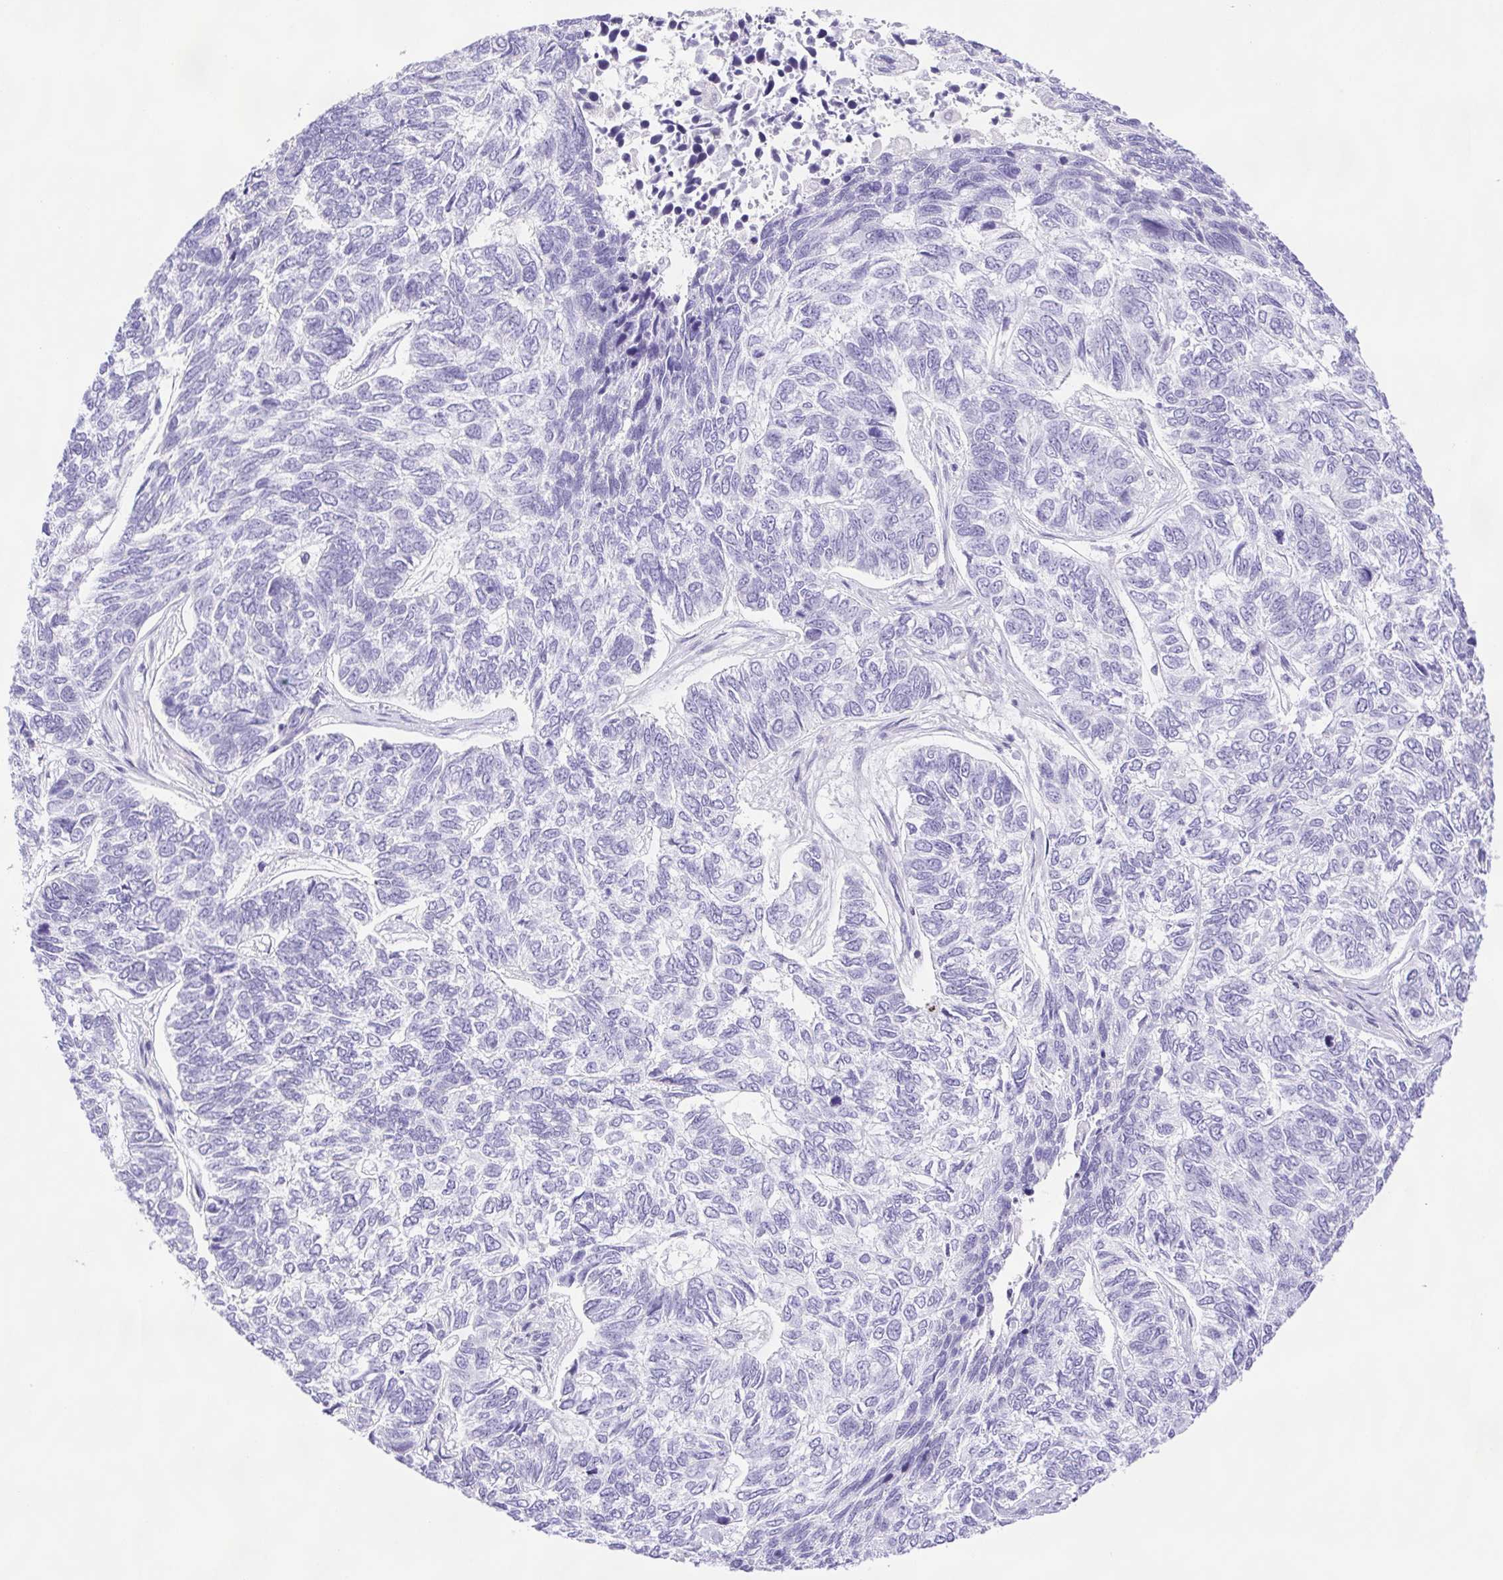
{"staining": {"intensity": "negative", "quantity": "none", "location": "none"}, "tissue": "skin cancer", "cell_type": "Tumor cells", "image_type": "cancer", "snomed": [{"axis": "morphology", "description": "Basal cell carcinoma"}, {"axis": "topography", "description": "Skin"}], "caption": "DAB immunohistochemical staining of basal cell carcinoma (skin) demonstrates no significant staining in tumor cells.", "gene": "SYNPR", "patient": {"sex": "female", "age": 65}}